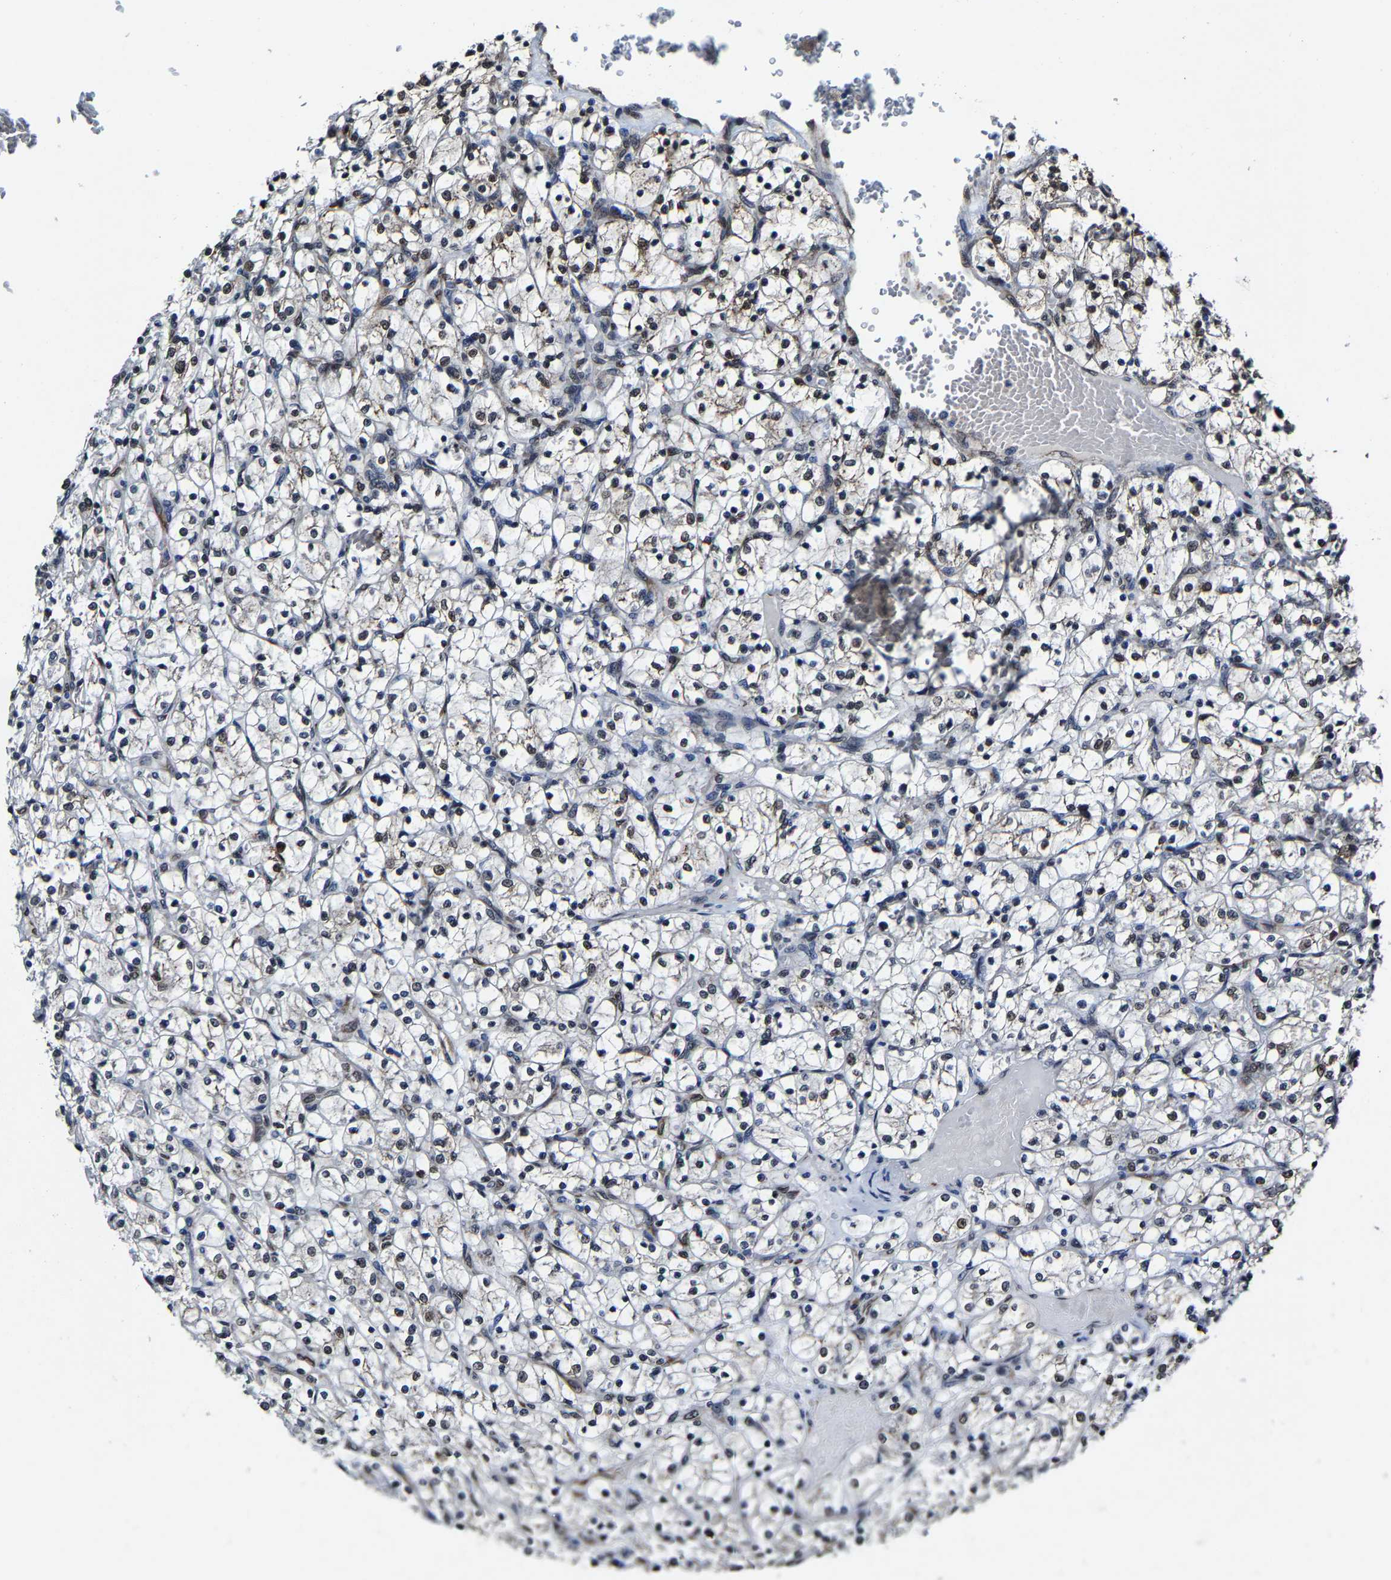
{"staining": {"intensity": "weak", "quantity": "<25%", "location": "cytoplasmic/membranous,nuclear"}, "tissue": "renal cancer", "cell_type": "Tumor cells", "image_type": "cancer", "snomed": [{"axis": "morphology", "description": "Adenocarcinoma, NOS"}, {"axis": "topography", "description": "Kidney"}], "caption": "This is an immunohistochemistry histopathology image of human renal adenocarcinoma. There is no staining in tumor cells.", "gene": "METTL1", "patient": {"sex": "female", "age": 69}}